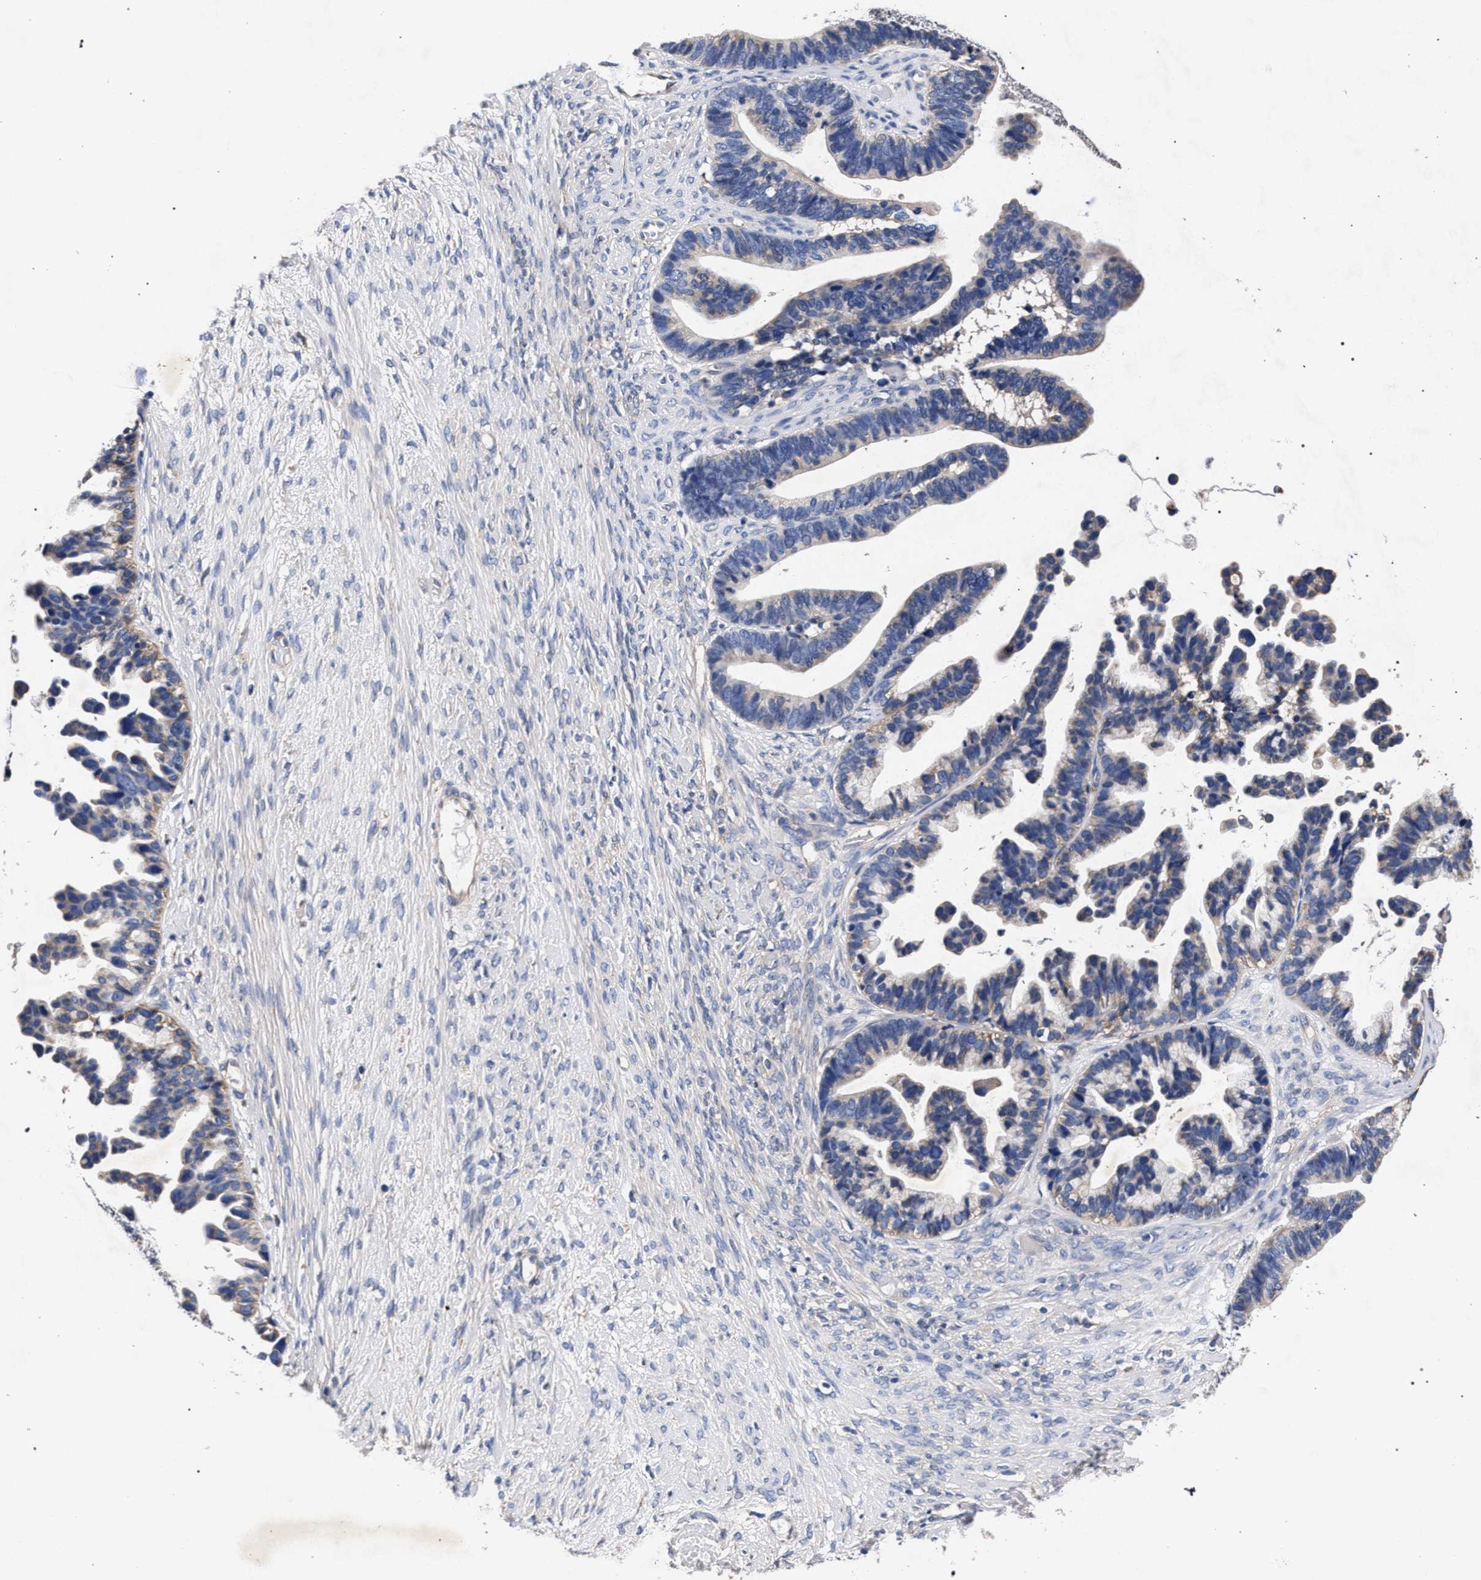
{"staining": {"intensity": "negative", "quantity": "none", "location": "none"}, "tissue": "ovarian cancer", "cell_type": "Tumor cells", "image_type": "cancer", "snomed": [{"axis": "morphology", "description": "Cystadenocarcinoma, serous, NOS"}, {"axis": "topography", "description": "Ovary"}], "caption": "Immunohistochemistry image of ovarian cancer (serous cystadenocarcinoma) stained for a protein (brown), which reveals no expression in tumor cells. The staining was performed using DAB (3,3'-diaminobenzidine) to visualize the protein expression in brown, while the nuclei were stained in blue with hematoxylin (Magnification: 20x).", "gene": "CFAP95", "patient": {"sex": "female", "age": 56}}